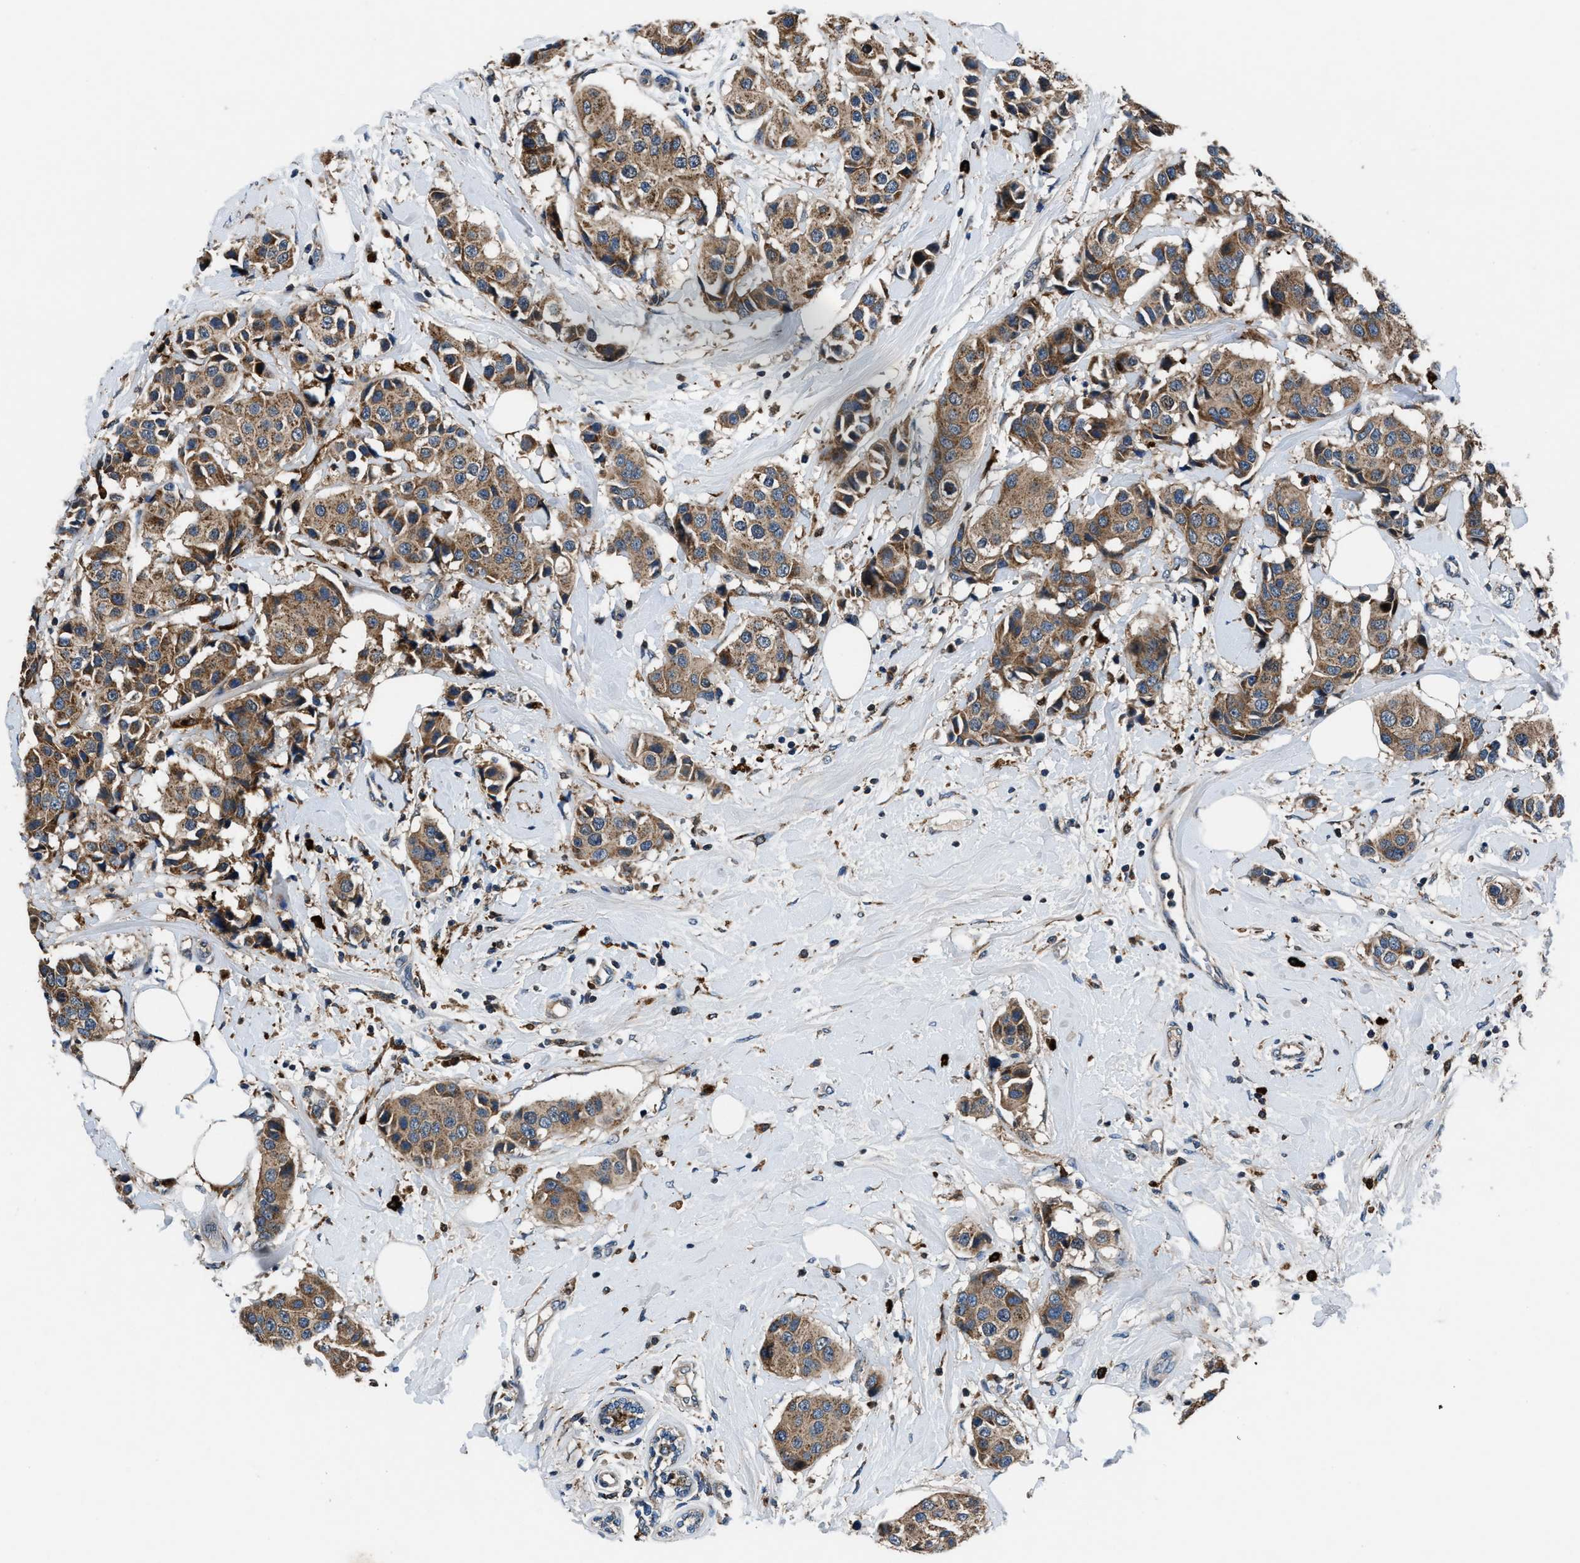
{"staining": {"intensity": "weak", "quantity": ">75%", "location": "cytoplasmic/membranous"}, "tissue": "breast cancer", "cell_type": "Tumor cells", "image_type": "cancer", "snomed": [{"axis": "morphology", "description": "Normal tissue, NOS"}, {"axis": "morphology", "description": "Duct carcinoma"}, {"axis": "topography", "description": "Breast"}], "caption": "Breast cancer tissue demonstrates weak cytoplasmic/membranous positivity in about >75% of tumor cells", "gene": "FAM221A", "patient": {"sex": "female", "age": 39}}